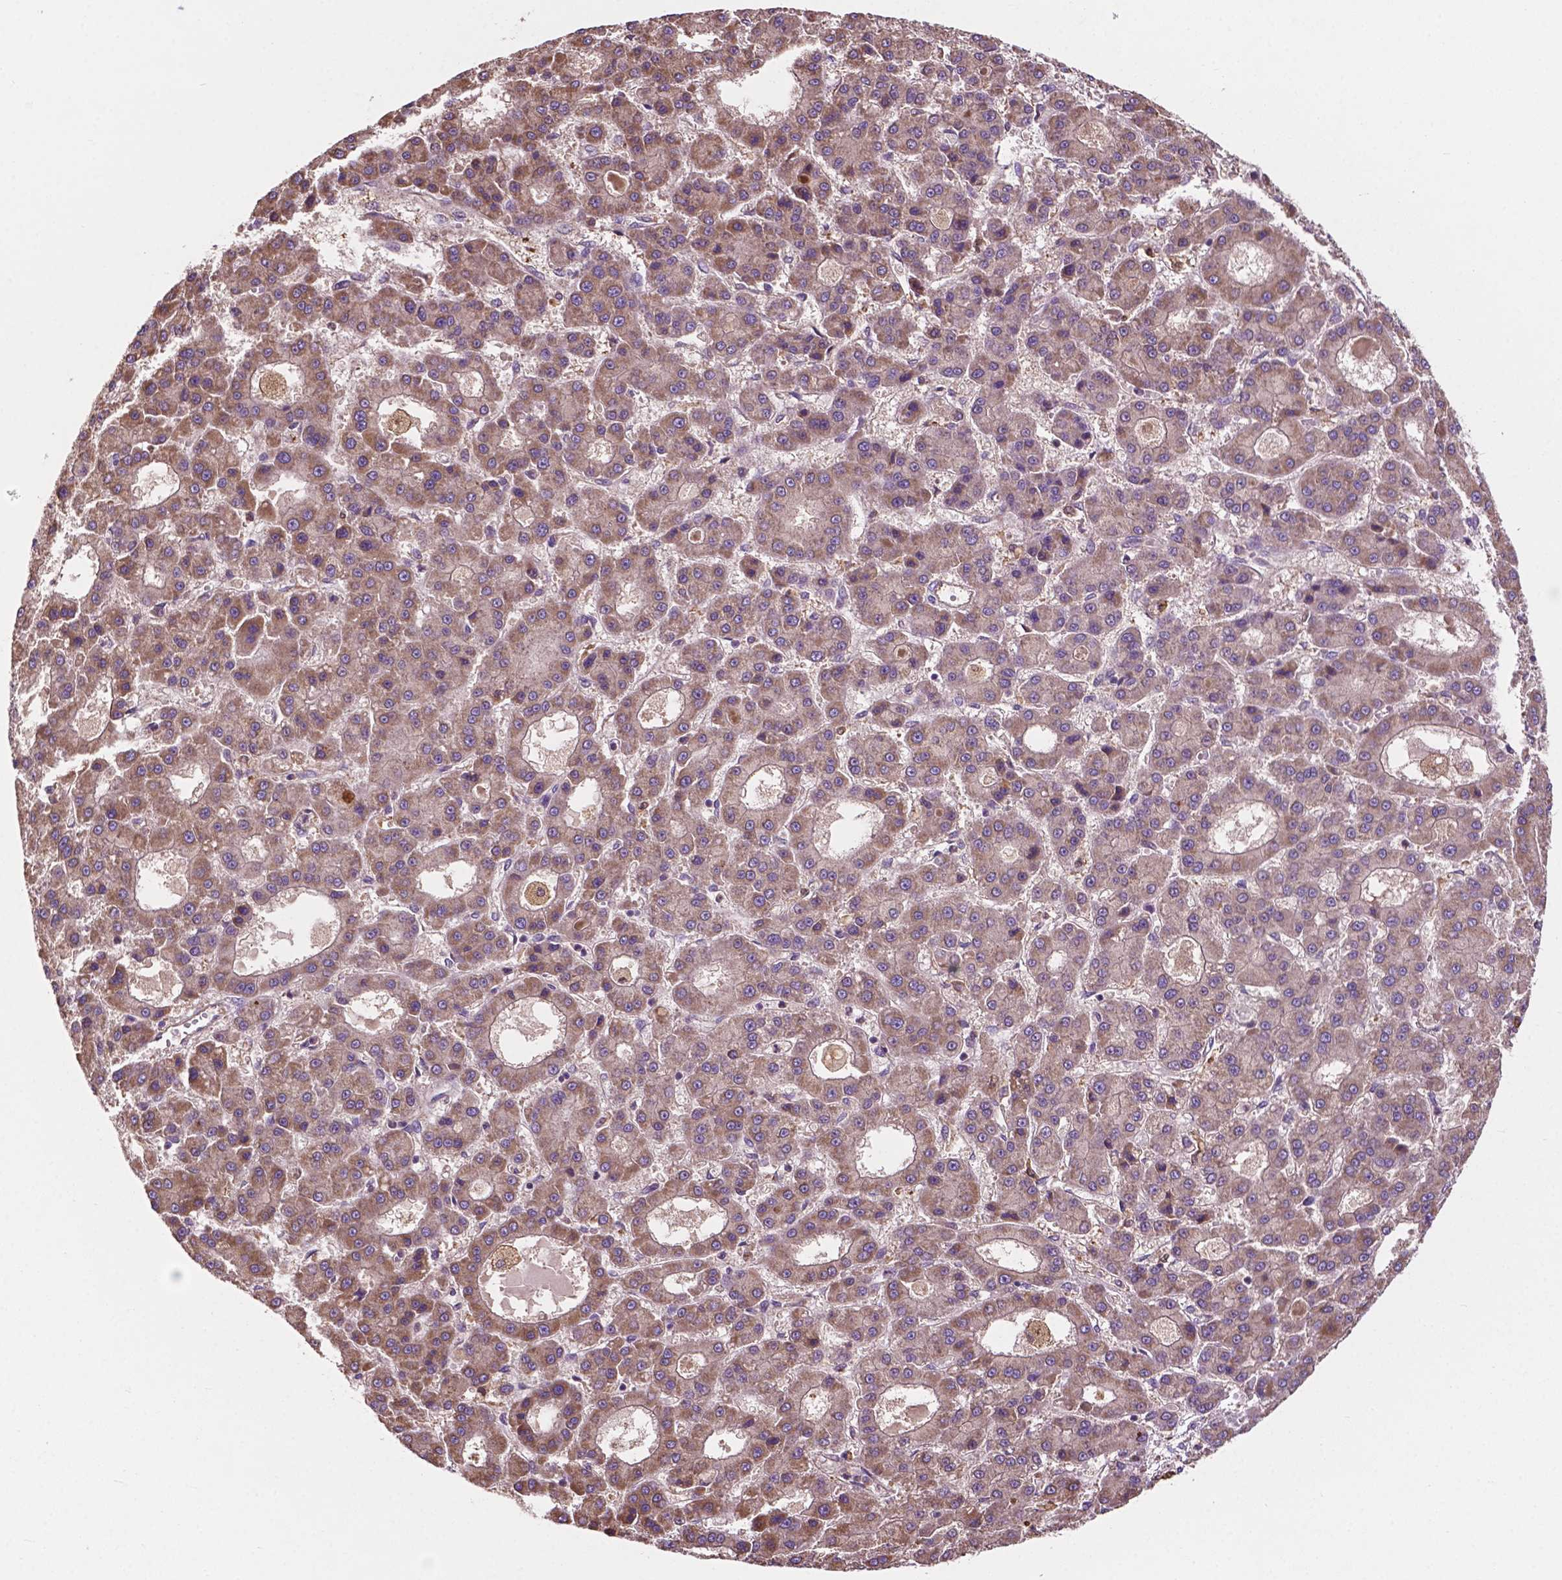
{"staining": {"intensity": "weak", "quantity": ">75%", "location": "cytoplasmic/membranous"}, "tissue": "liver cancer", "cell_type": "Tumor cells", "image_type": "cancer", "snomed": [{"axis": "morphology", "description": "Carcinoma, Hepatocellular, NOS"}, {"axis": "topography", "description": "Liver"}], "caption": "A brown stain highlights weak cytoplasmic/membranous staining of a protein in liver cancer (hepatocellular carcinoma) tumor cells.", "gene": "GJA9", "patient": {"sex": "male", "age": 70}}